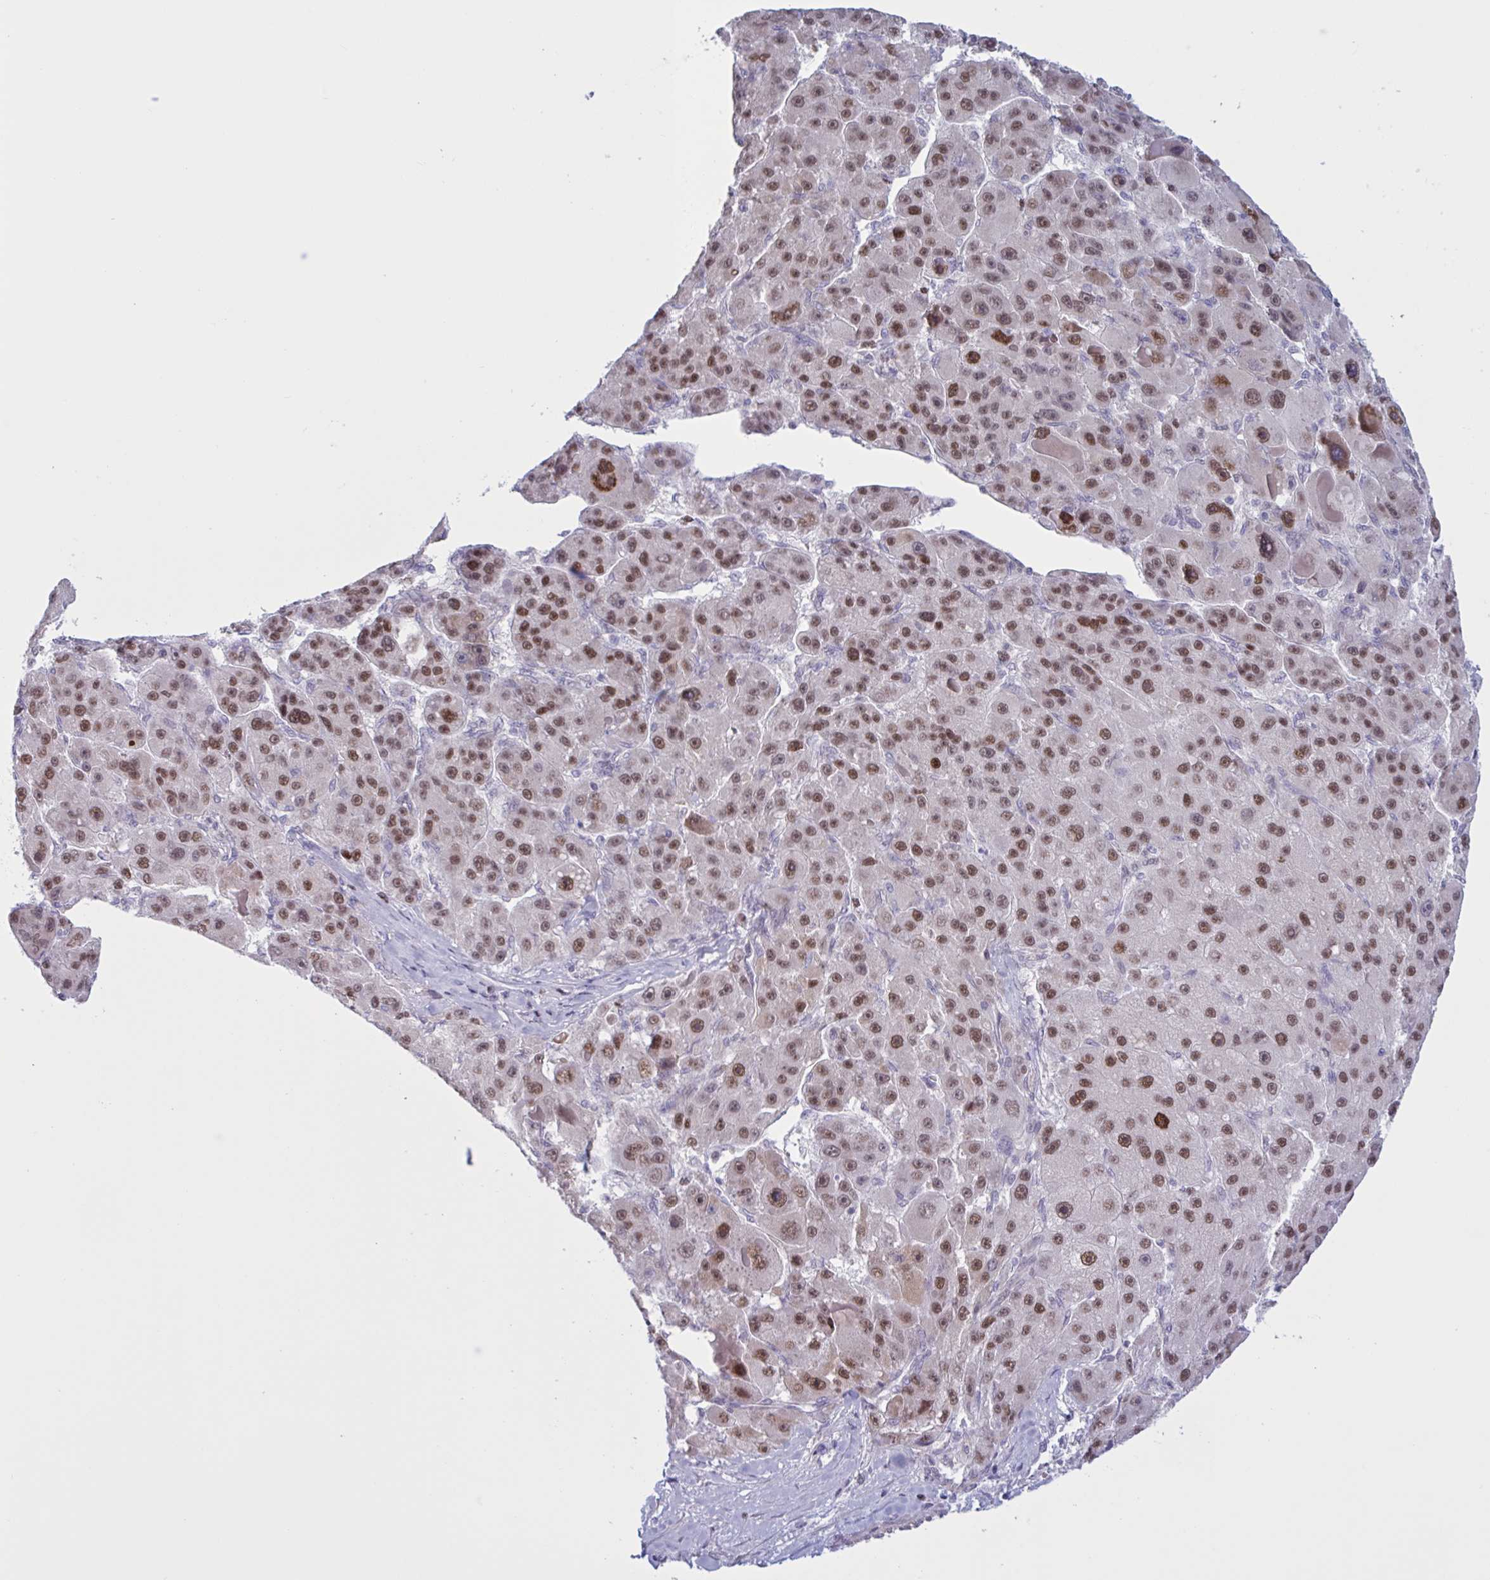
{"staining": {"intensity": "strong", "quantity": ">75%", "location": "nuclear"}, "tissue": "liver cancer", "cell_type": "Tumor cells", "image_type": "cancer", "snomed": [{"axis": "morphology", "description": "Carcinoma, Hepatocellular, NOS"}, {"axis": "topography", "description": "Liver"}], "caption": "Protein expression analysis of human hepatocellular carcinoma (liver) reveals strong nuclear positivity in approximately >75% of tumor cells.", "gene": "PRMT6", "patient": {"sex": "male", "age": 76}}